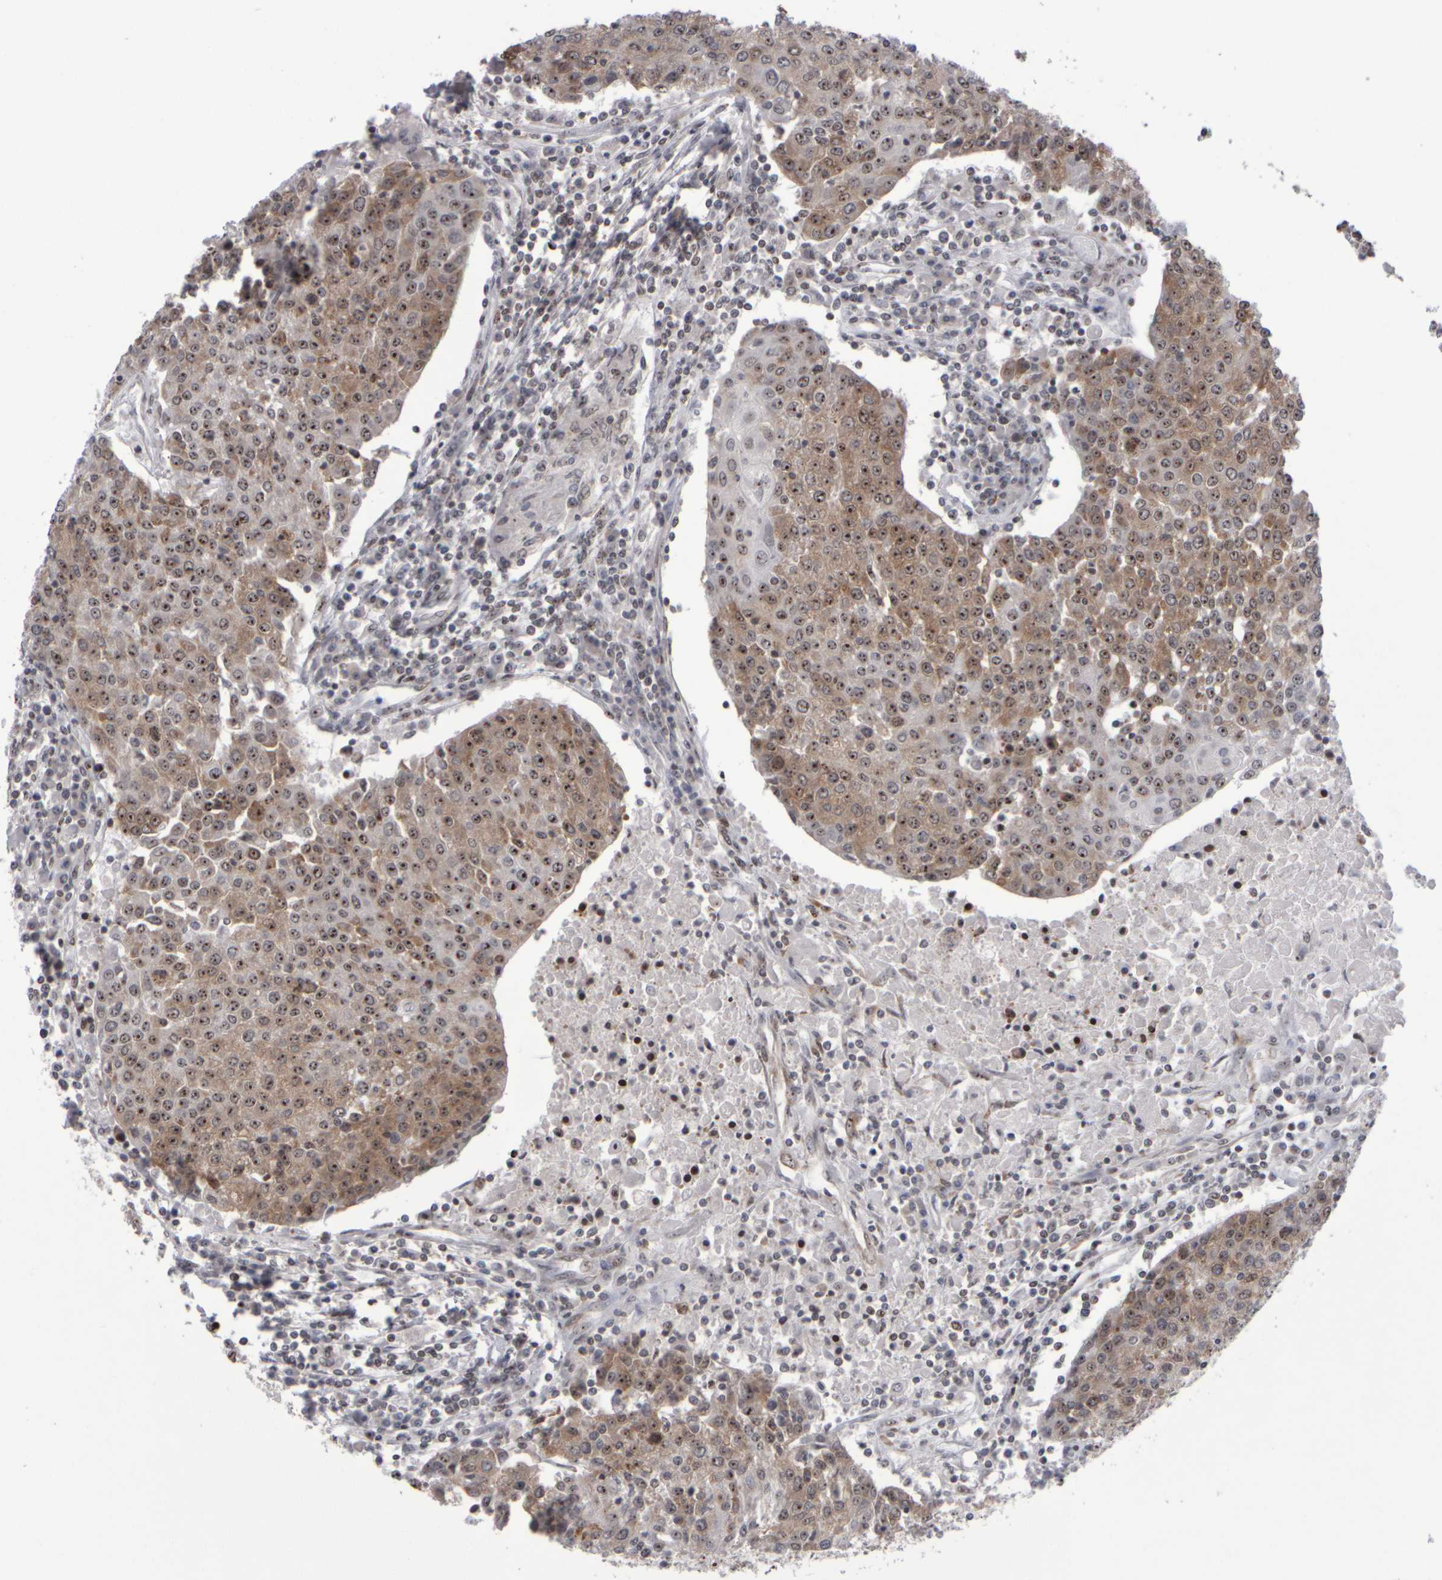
{"staining": {"intensity": "moderate", "quantity": ">75%", "location": "cytoplasmic/membranous,nuclear"}, "tissue": "urothelial cancer", "cell_type": "Tumor cells", "image_type": "cancer", "snomed": [{"axis": "morphology", "description": "Urothelial carcinoma, High grade"}, {"axis": "topography", "description": "Urinary bladder"}], "caption": "Moderate cytoplasmic/membranous and nuclear staining for a protein is identified in approximately >75% of tumor cells of high-grade urothelial carcinoma using immunohistochemistry (IHC).", "gene": "SURF6", "patient": {"sex": "female", "age": 85}}